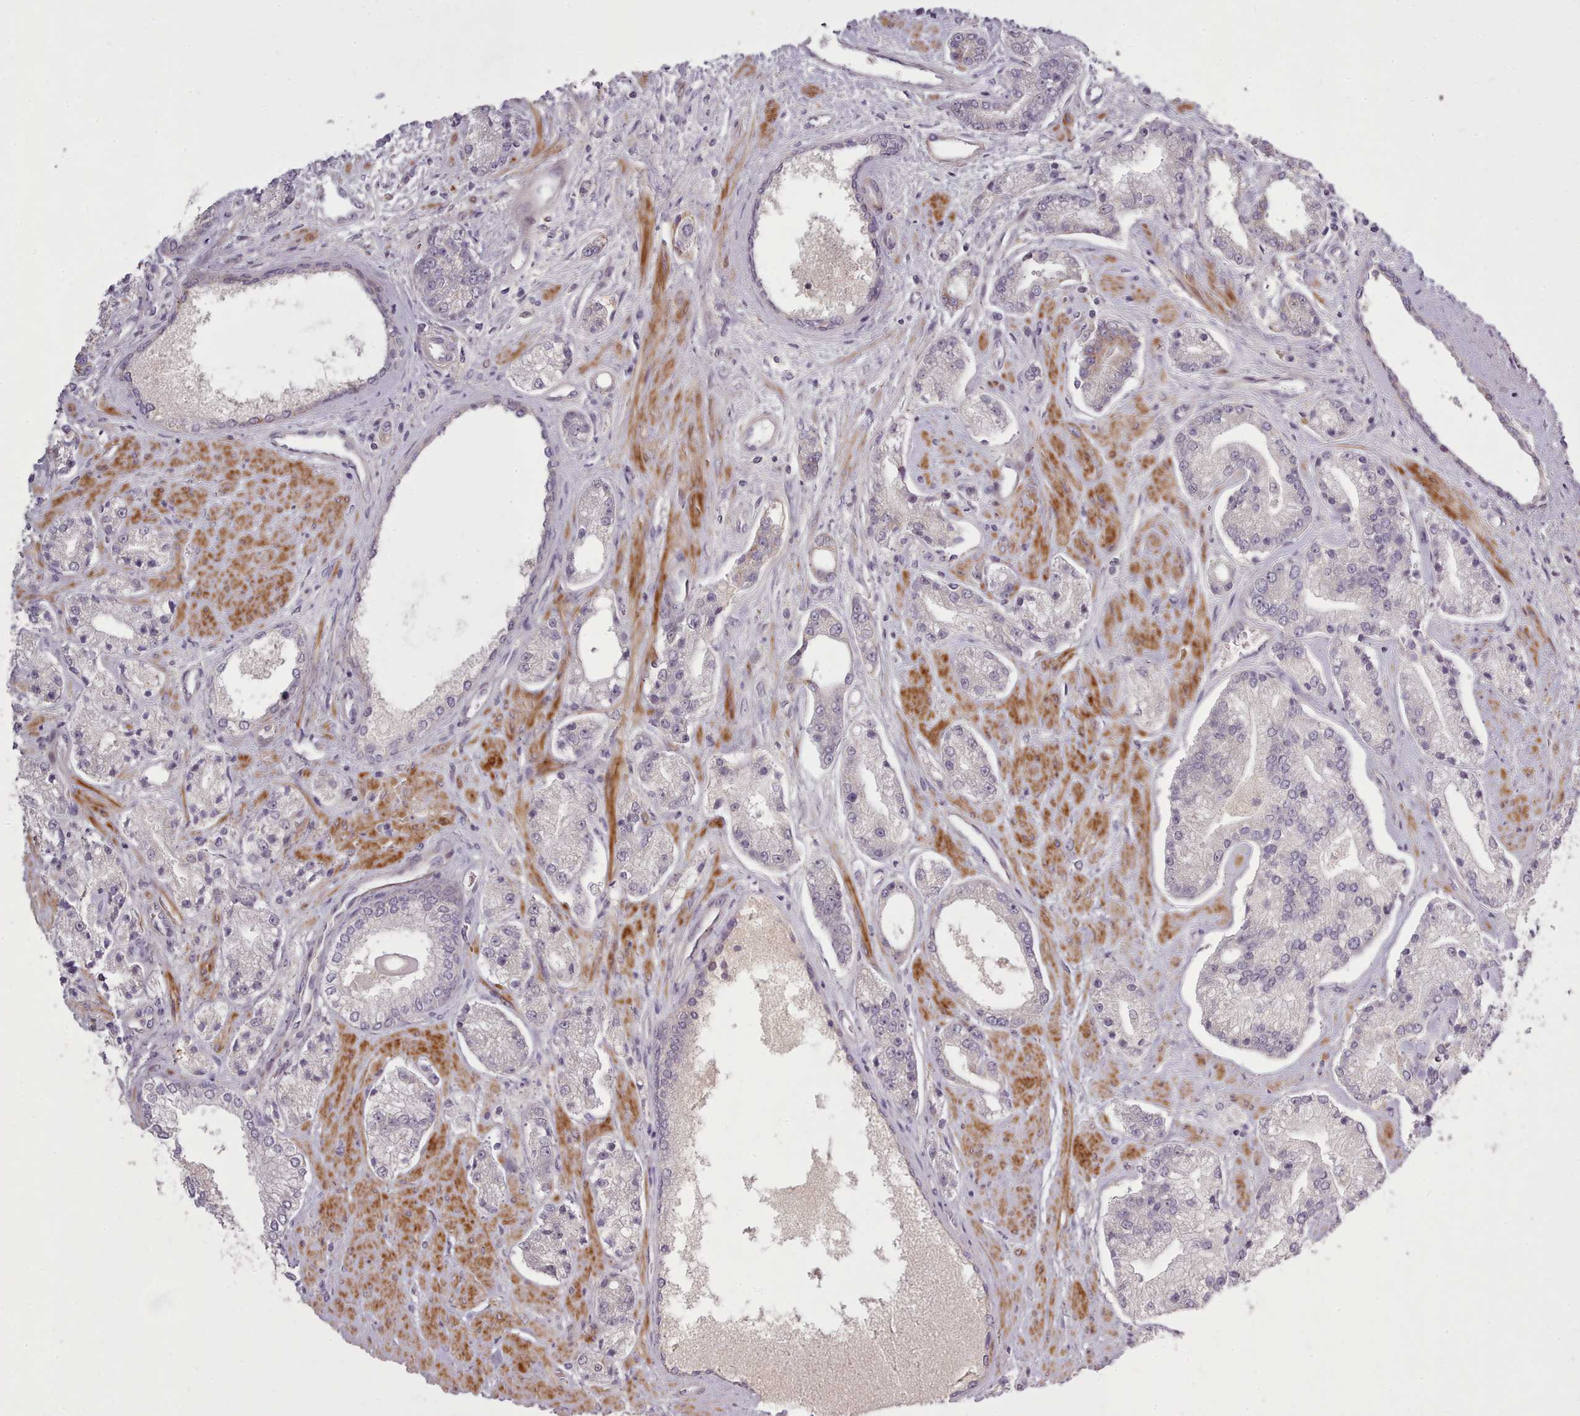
{"staining": {"intensity": "negative", "quantity": "none", "location": "none"}, "tissue": "prostate cancer", "cell_type": "Tumor cells", "image_type": "cancer", "snomed": [{"axis": "morphology", "description": "Adenocarcinoma, High grade"}, {"axis": "topography", "description": "Prostate"}], "caption": "An immunohistochemistry photomicrograph of prostate cancer is shown. There is no staining in tumor cells of prostate cancer. (Brightfield microscopy of DAB immunohistochemistry (IHC) at high magnification).", "gene": "LEFTY2", "patient": {"sex": "male", "age": 67}}